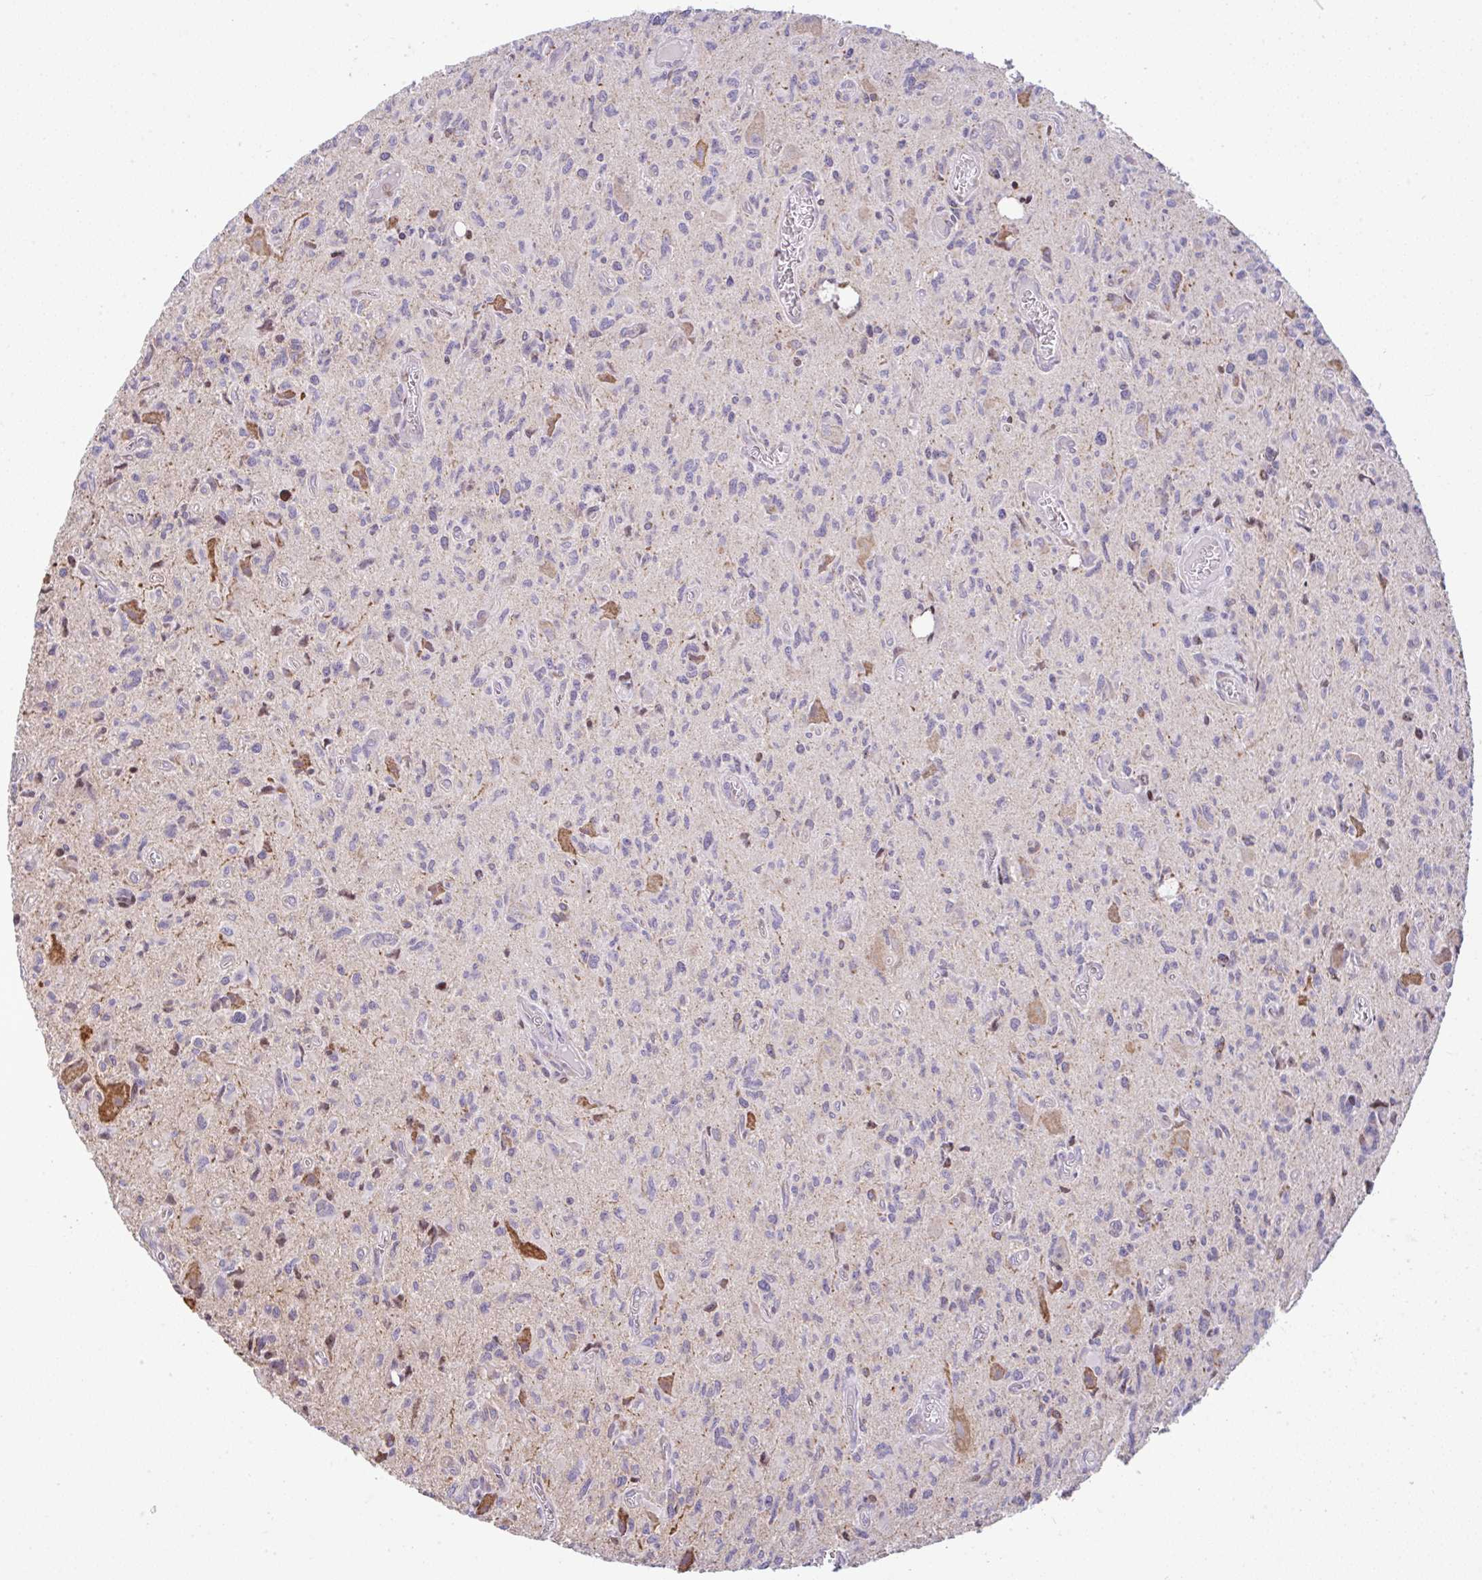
{"staining": {"intensity": "negative", "quantity": "none", "location": "none"}, "tissue": "glioma", "cell_type": "Tumor cells", "image_type": "cancer", "snomed": [{"axis": "morphology", "description": "Glioma, malignant, High grade"}, {"axis": "topography", "description": "Brain"}], "caption": "Malignant glioma (high-grade) was stained to show a protein in brown. There is no significant staining in tumor cells. The staining was performed using DAB to visualize the protein expression in brown, while the nuclei were stained in blue with hematoxylin (Magnification: 20x).", "gene": "FIGNL1", "patient": {"sex": "male", "age": 76}}